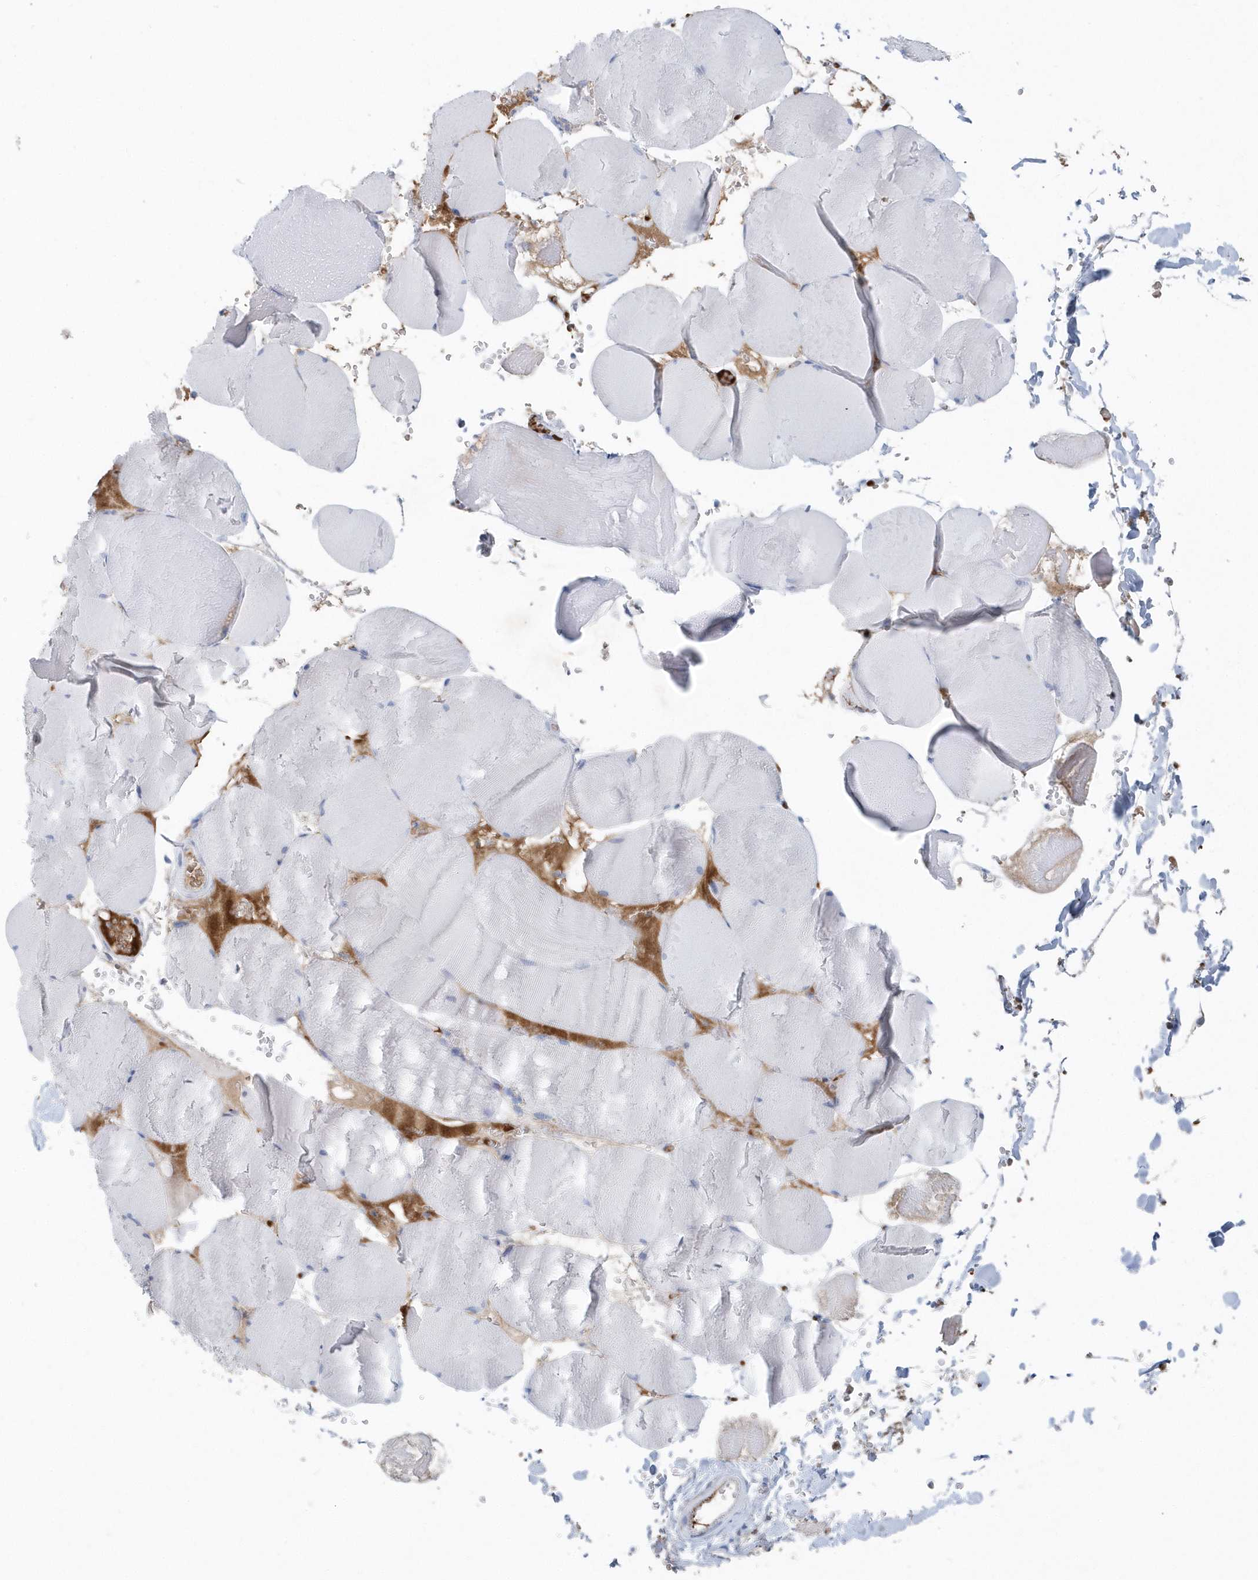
{"staining": {"intensity": "negative", "quantity": "none", "location": "none"}, "tissue": "skeletal muscle", "cell_type": "Myocytes", "image_type": "normal", "snomed": [{"axis": "morphology", "description": "Normal tissue, NOS"}, {"axis": "topography", "description": "Skeletal muscle"}, {"axis": "topography", "description": "Head-Neck"}], "caption": "Immunohistochemical staining of benign human skeletal muscle reveals no significant expression in myocytes.", "gene": "JCHAIN", "patient": {"sex": "male", "age": 66}}